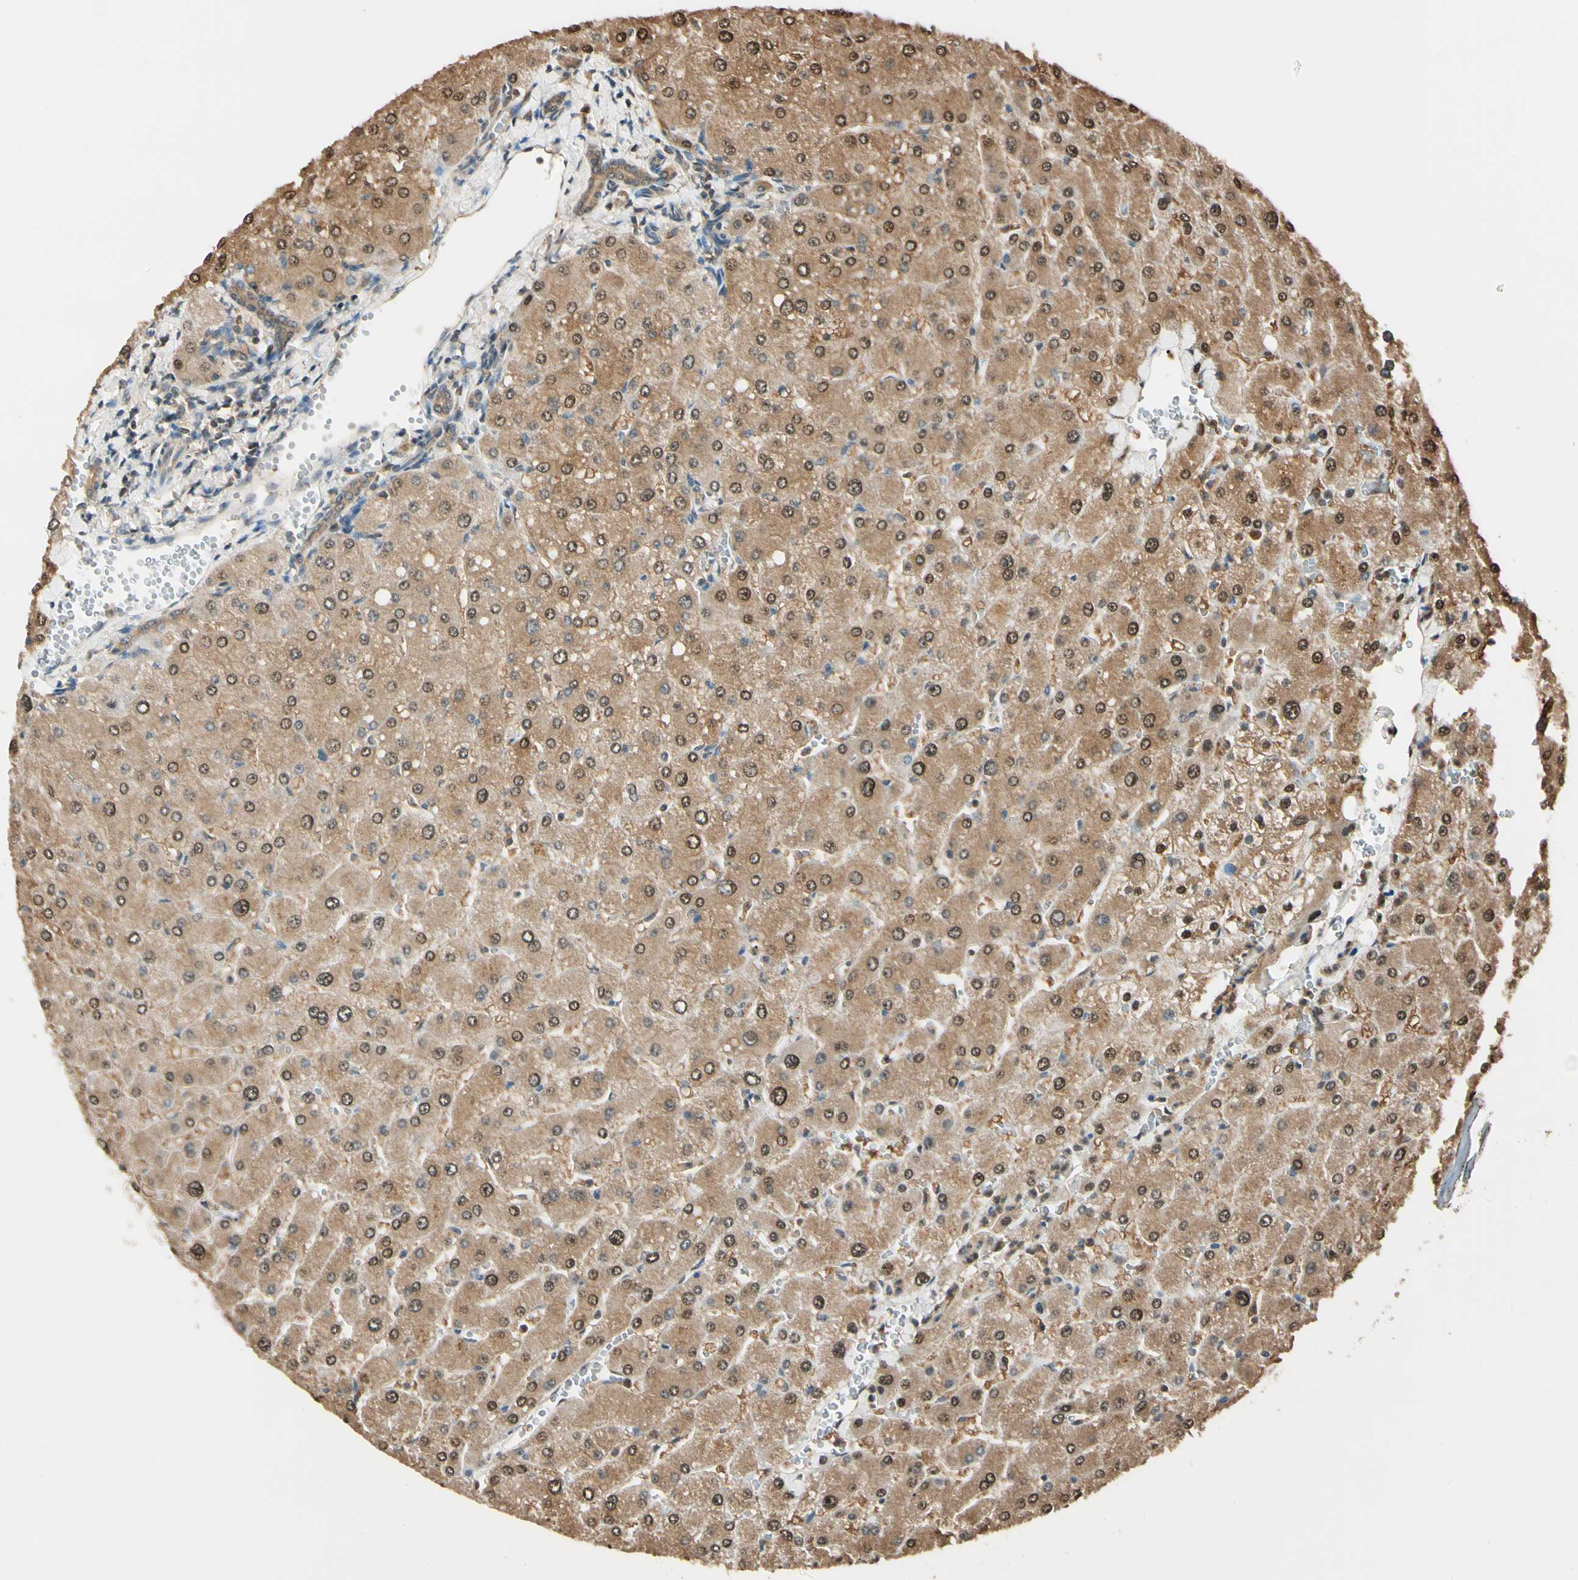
{"staining": {"intensity": "weak", "quantity": ">75%", "location": "cytoplasmic/membranous"}, "tissue": "liver", "cell_type": "Cholangiocytes", "image_type": "normal", "snomed": [{"axis": "morphology", "description": "Normal tissue, NOS"}, {"axis": "topography", "description": "Liver"}], "caption": "Immunohistochemical staining of unremarkable human liver demonstrates weak cytoplasmic/membranous protein expression in approximately >75% of cholangiocytes.", "gene": "PNCK", "patient": {"sex": "male", "age": 55}}